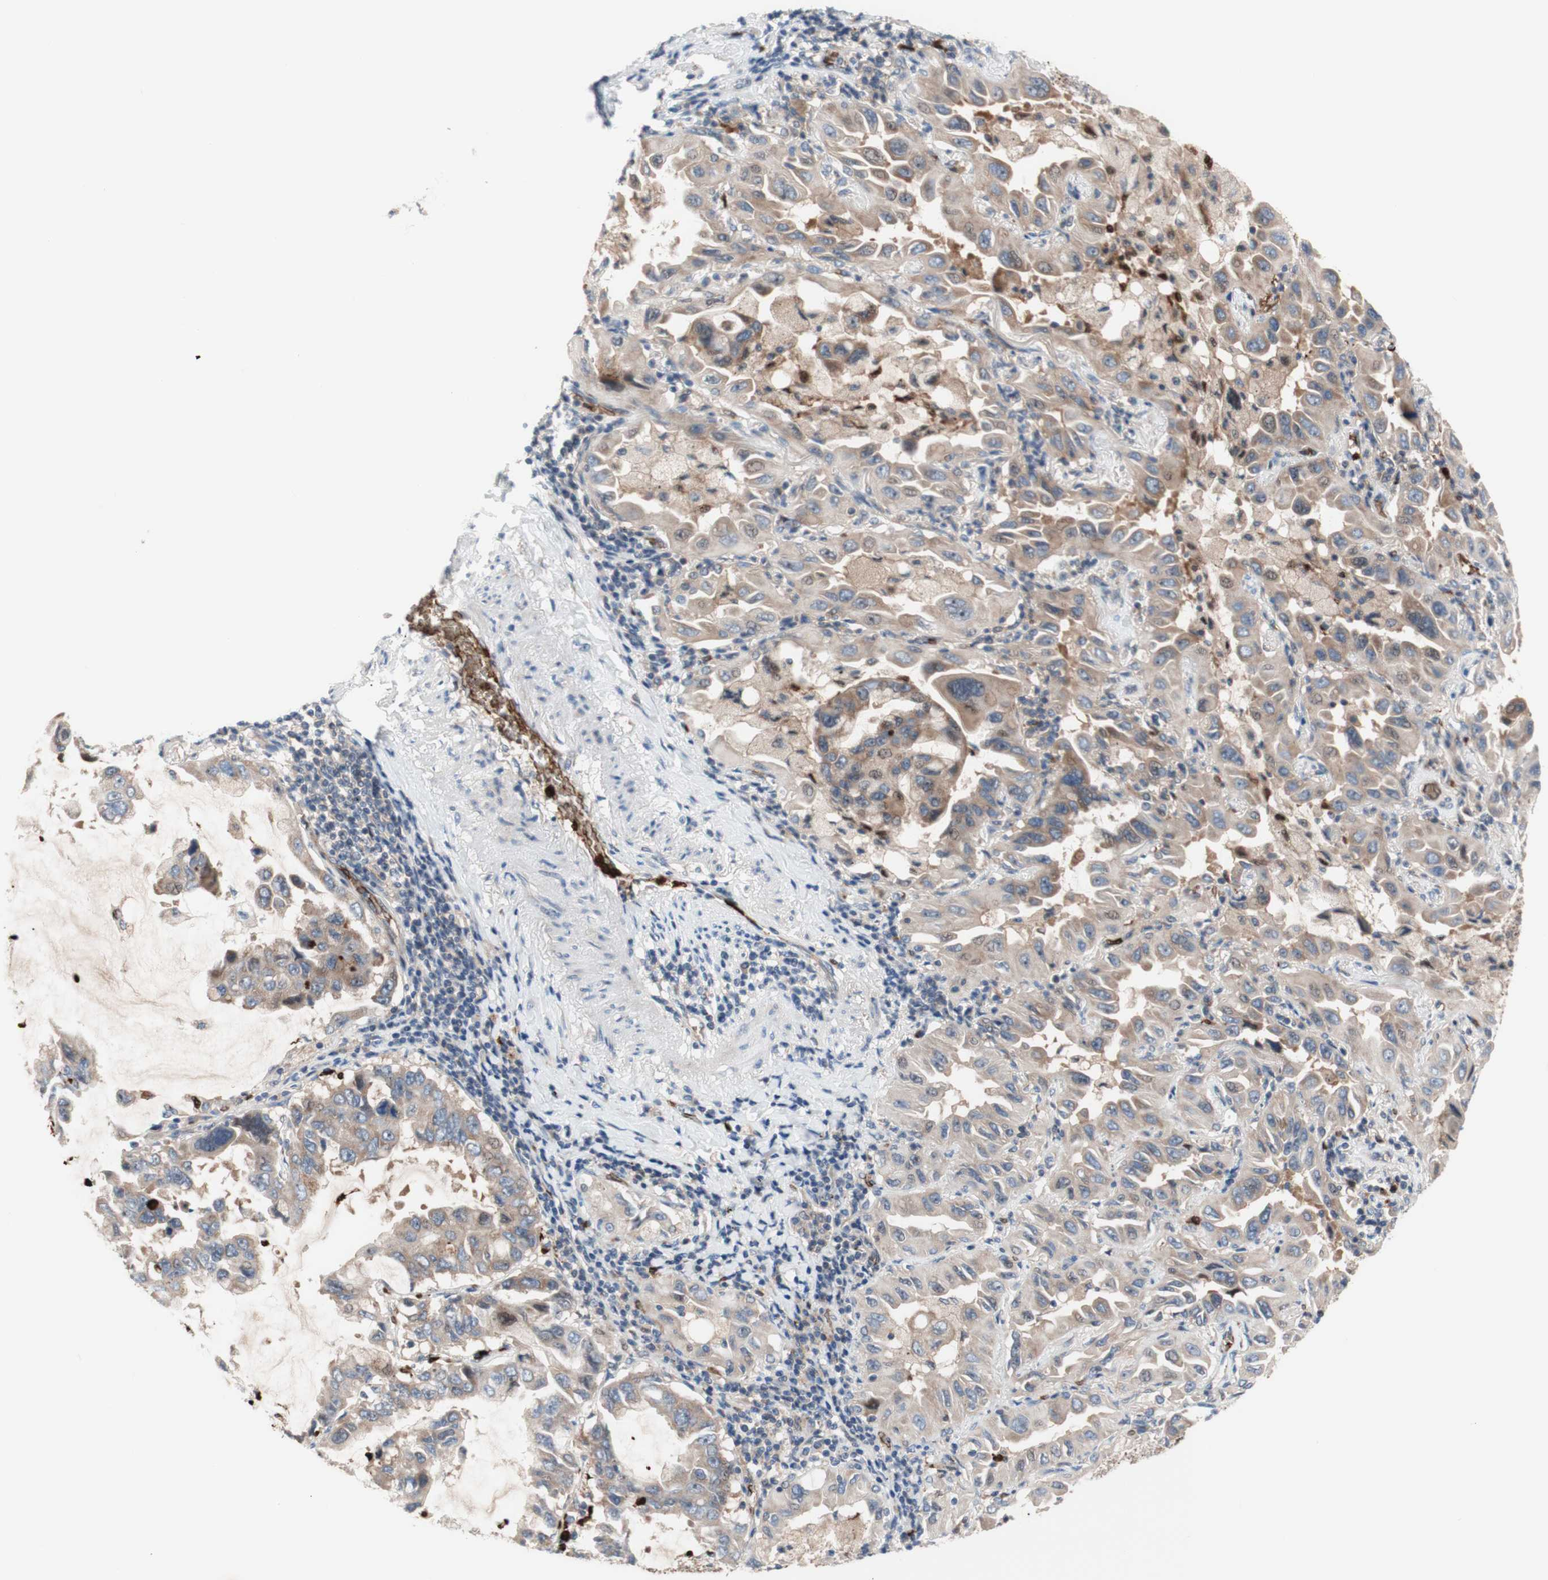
{"staining": {"intensity": "moderate", "quantity": "<25%", "location": "cytoplasmic/membranous"}, "tissue": "lung cancer", "cell_type": "Tumor cells", "image_type": "cancer", "snomed": [{"axis": "morphology", "description": "Adenocarcinoma, NOS"}, {"axis": "topography", "description": "Lung"}], "caption": "Approximately <25% of tumor cells in human lung cancer exhibit moderate cytoplasmic/membranous protein positivity as visualized by brown immunohistochemical staining.", "gene": "USP9X", "patient": {"sex": "male", "age": 64}}